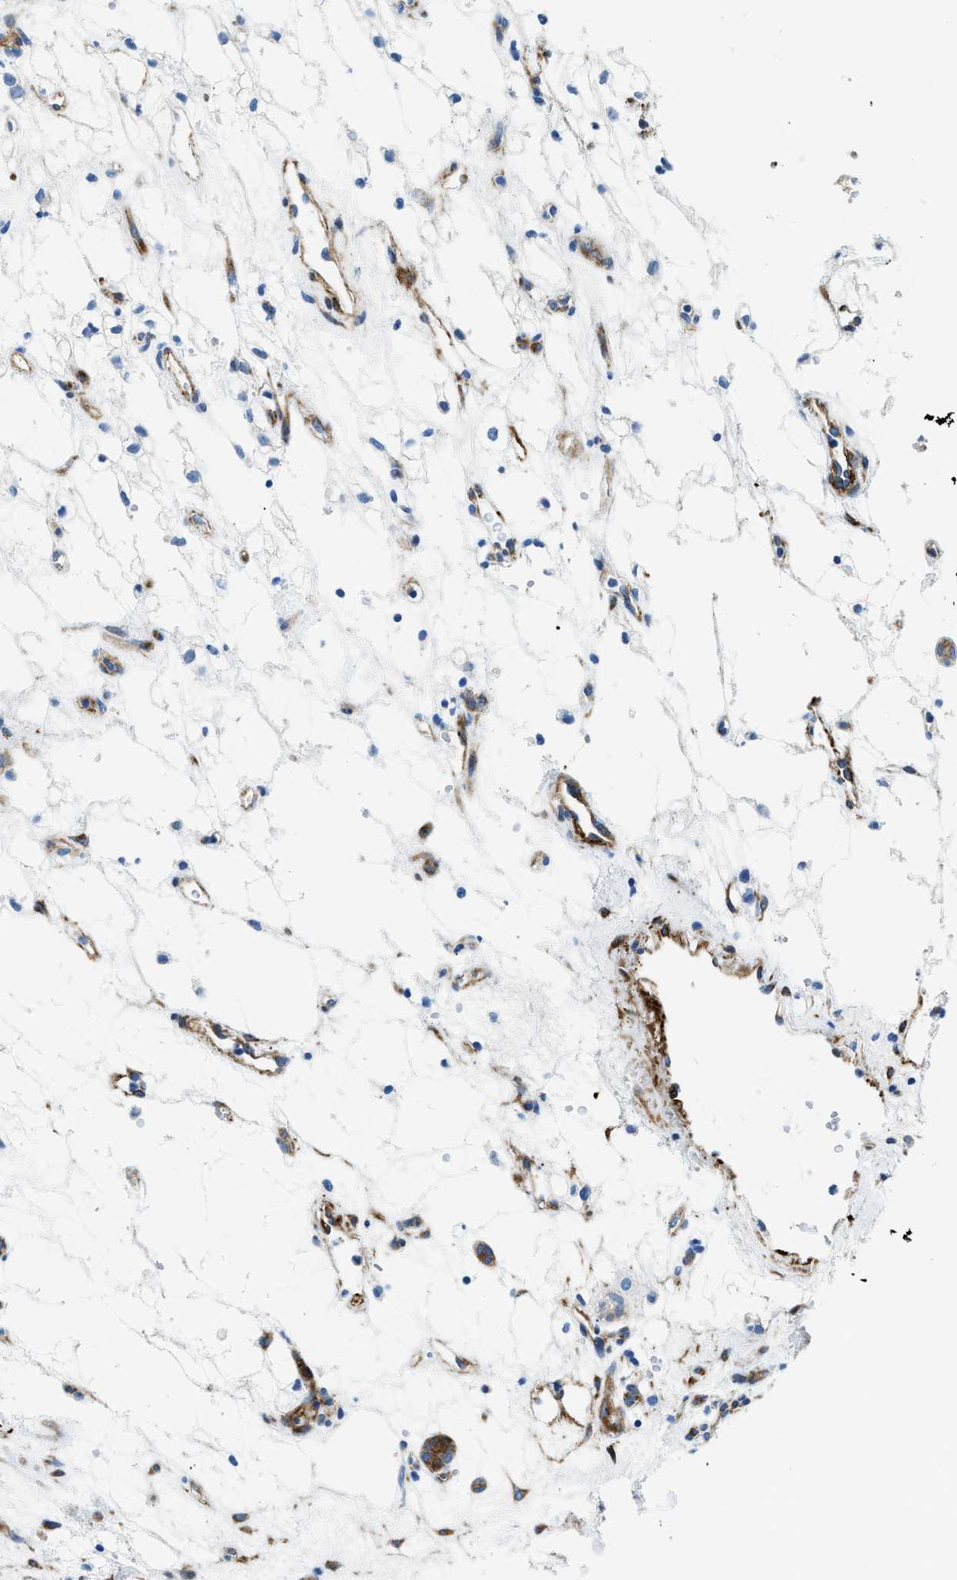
{"staining": {"intensity": "negative", "quantity": "none", "location": "none"}, "tissue": "renal cancer", "cell_type": "Tumor cells", "image_type": "cancer", "snomed": [{"axis": "morphology", "description": "Adenocarcinoma, NOS"}, {"axis": "topography", "description": "Kidney"}], "caption": "Renal adenocarcinoma was stained to show a protein in brown. There is no significant positivity in tumor cells.", "gene": "CUTA", "patient": {"sex": "female", "age": 60}}